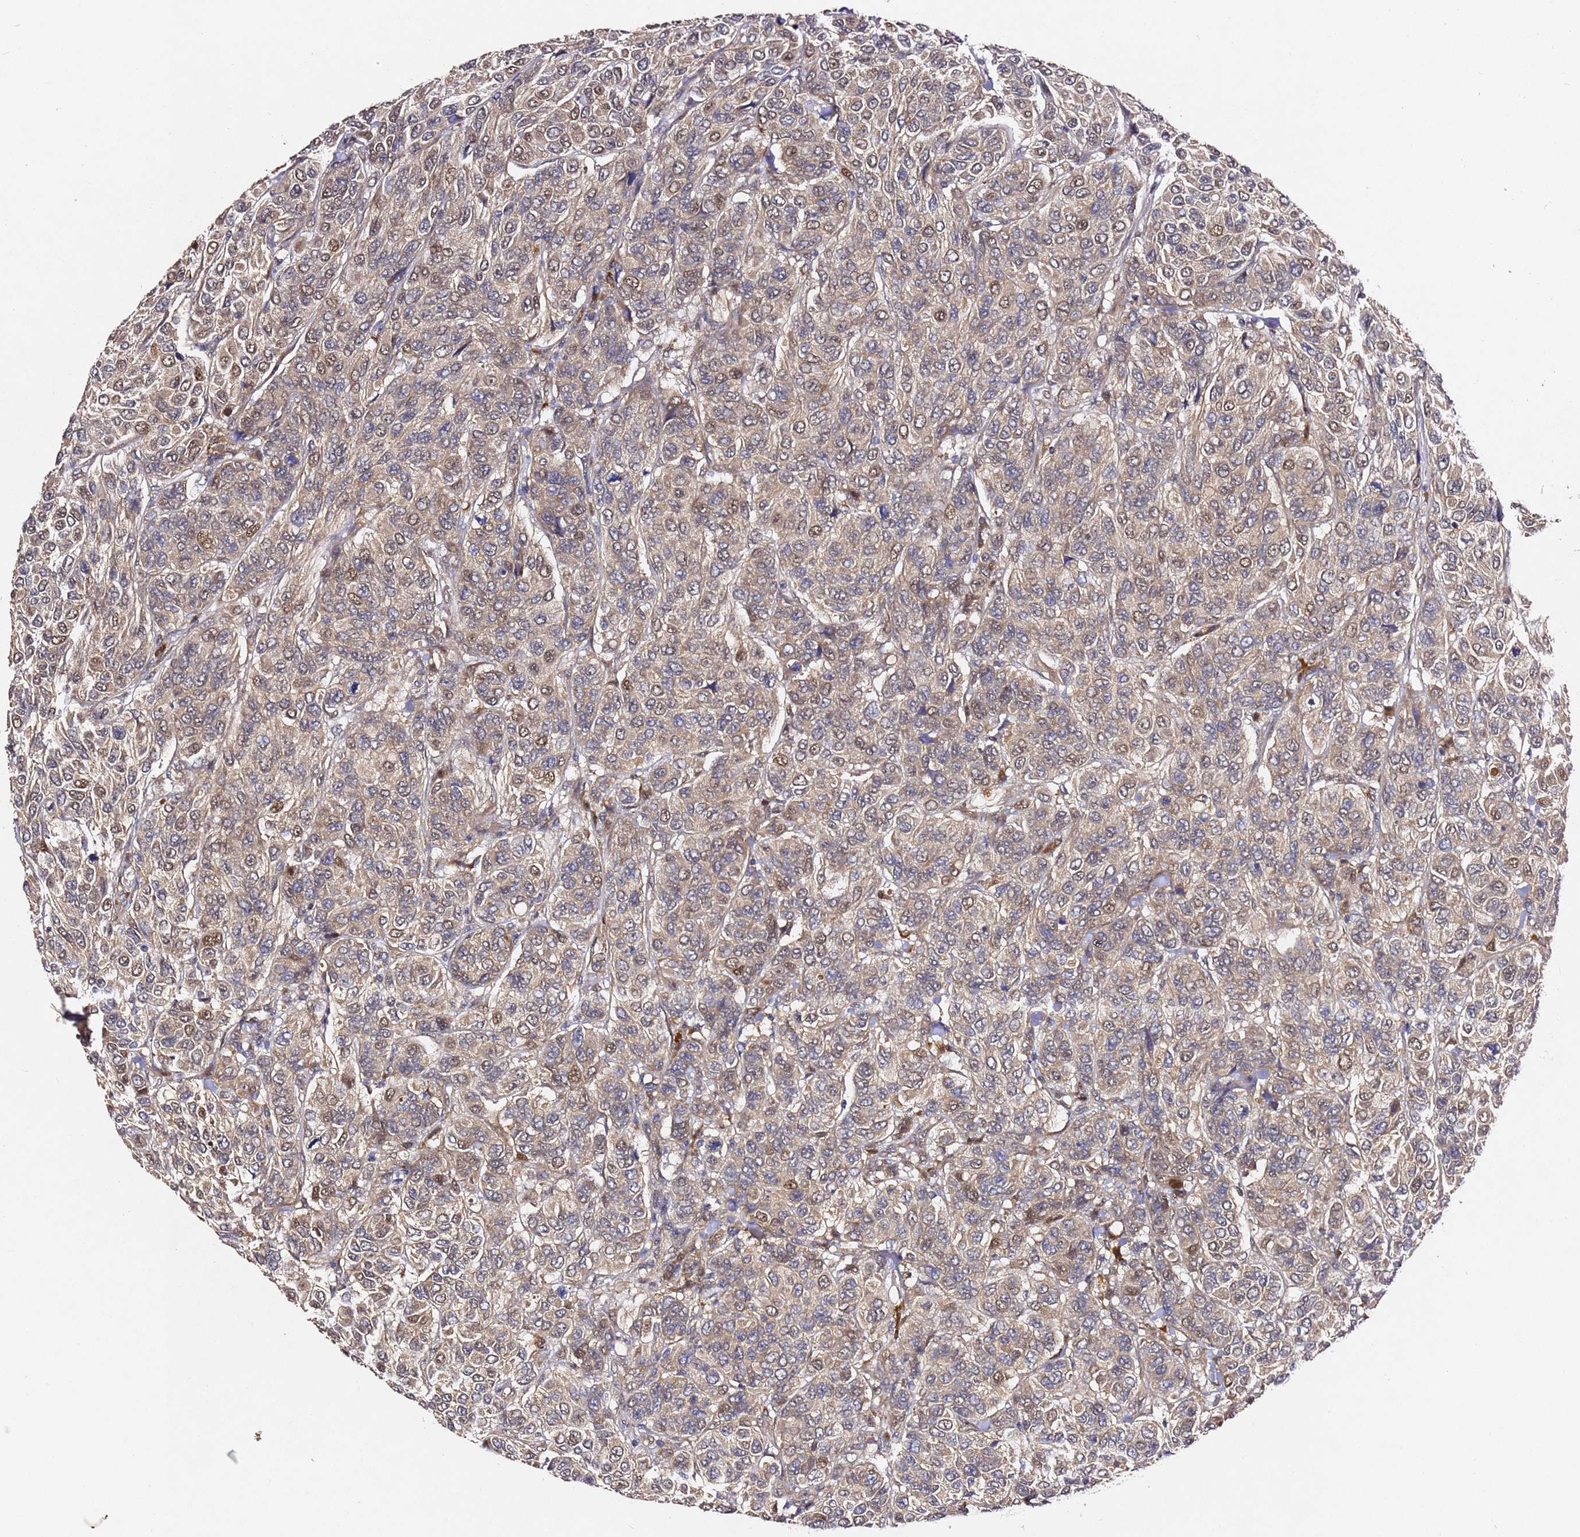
{"staining": {"intensity": "moderate", "quantity": "<25%", "location": "cytoplasmic/membranous,nuclear"}, "tissue": "breast cancer", "cell_type": "Tumor cells", "image_type": "cancer", "snomed": [{"axis": "morphology", "description": "Duct carcinoma"}, {"axis": "topography", "description": "Breast"}], "caption": "Intraductal carcinoma (breast) stained with a brown dye reveals moderate cytoplasmic/membranous and nuclear positive expression in approximately <25% of tumor cells.", "gene": "ALG11", "patient": {"sex": "female", "age": 55}}